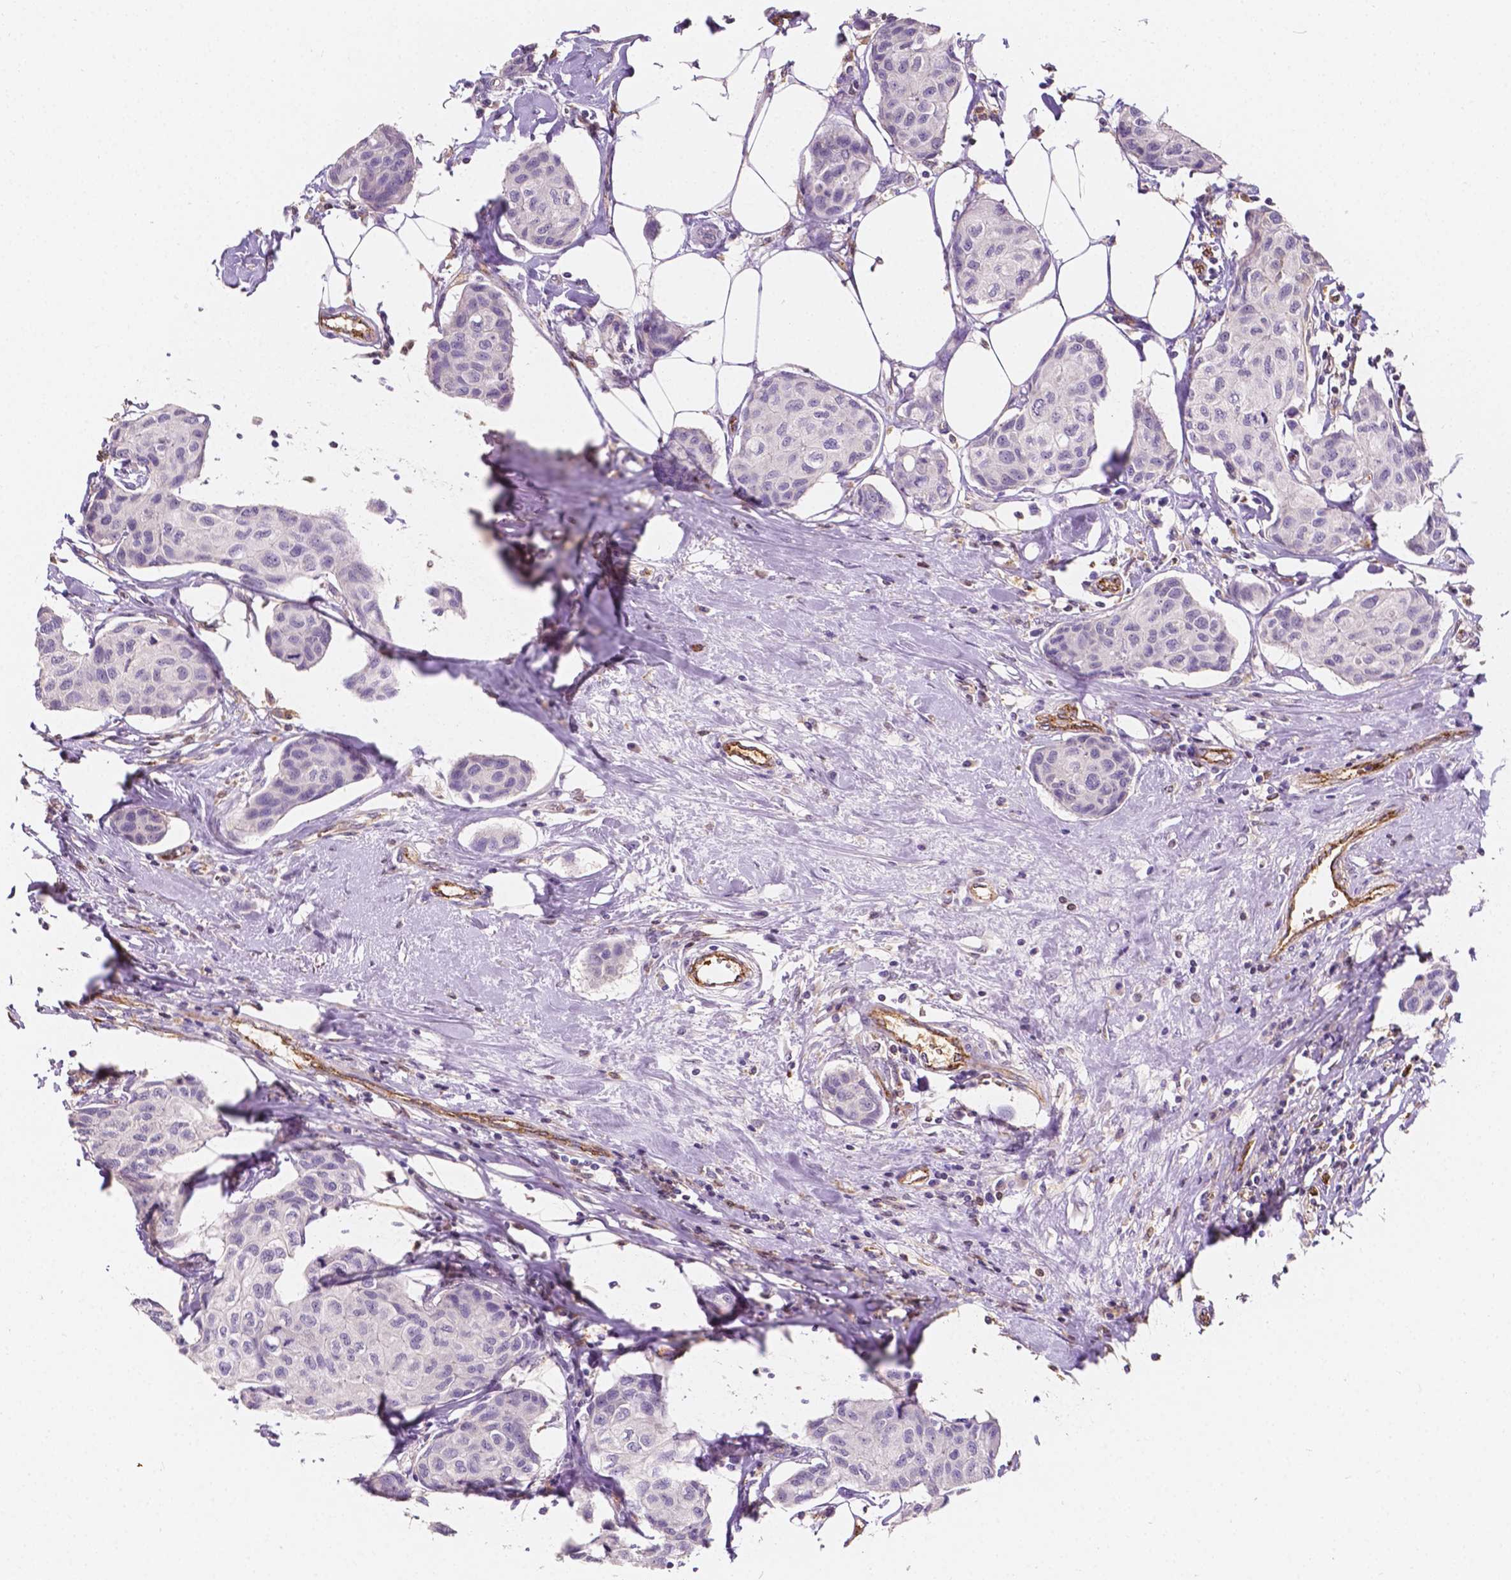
{"staining": {"intensity": "negative", "quantity": "none", "location": "none"}, "tissue": "breast cancer", "cell_type": "Tumor cells", "image_type": "cancer", "snomed": [{"axis": "morphology", "description": "Duct carcinoma"}, {"axis": "topography", "description": "Breast"}], "caption": "Tumor cells show no significant positivity in infiltrating ductal carcinoma (breast).", "gene": "SLC22A4", "patient": {"sex": "female", "age": 80}}